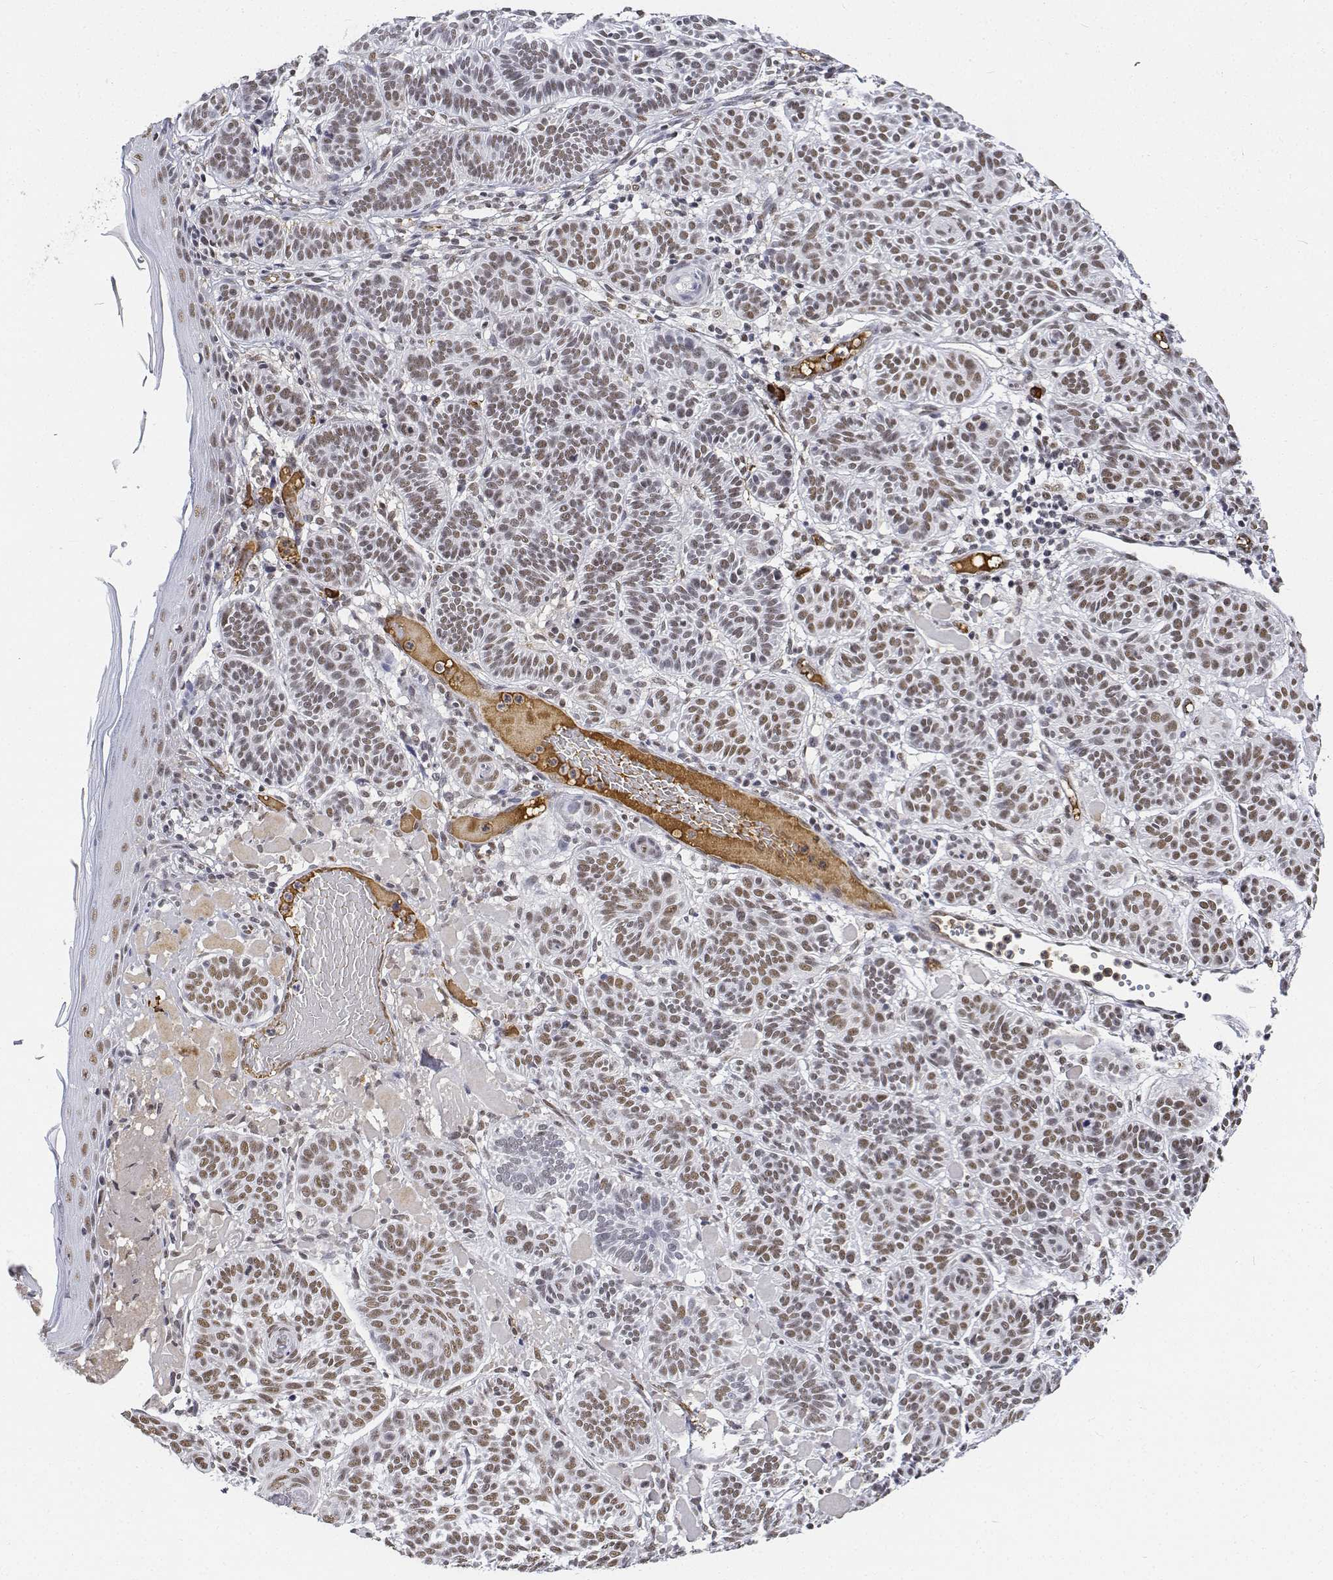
{"staining": {"intensity": "weak", "quantity": ">75%", "location": "nuclear"}, "tissue": "skin cancer", "cell_type": "Tumor cells", "image_type": "cancer", "snomed": [{"axis": "morphology", "description": "Basal cell carcinoma"}, {"axis": "topography", "description": "Skin"}], "caption": "Weak nuclear expression is identified in approximately >75% of tumor cells in skin cancer.", "gene": "ATRX", "patient": {"sex": "male", "age": 85}}